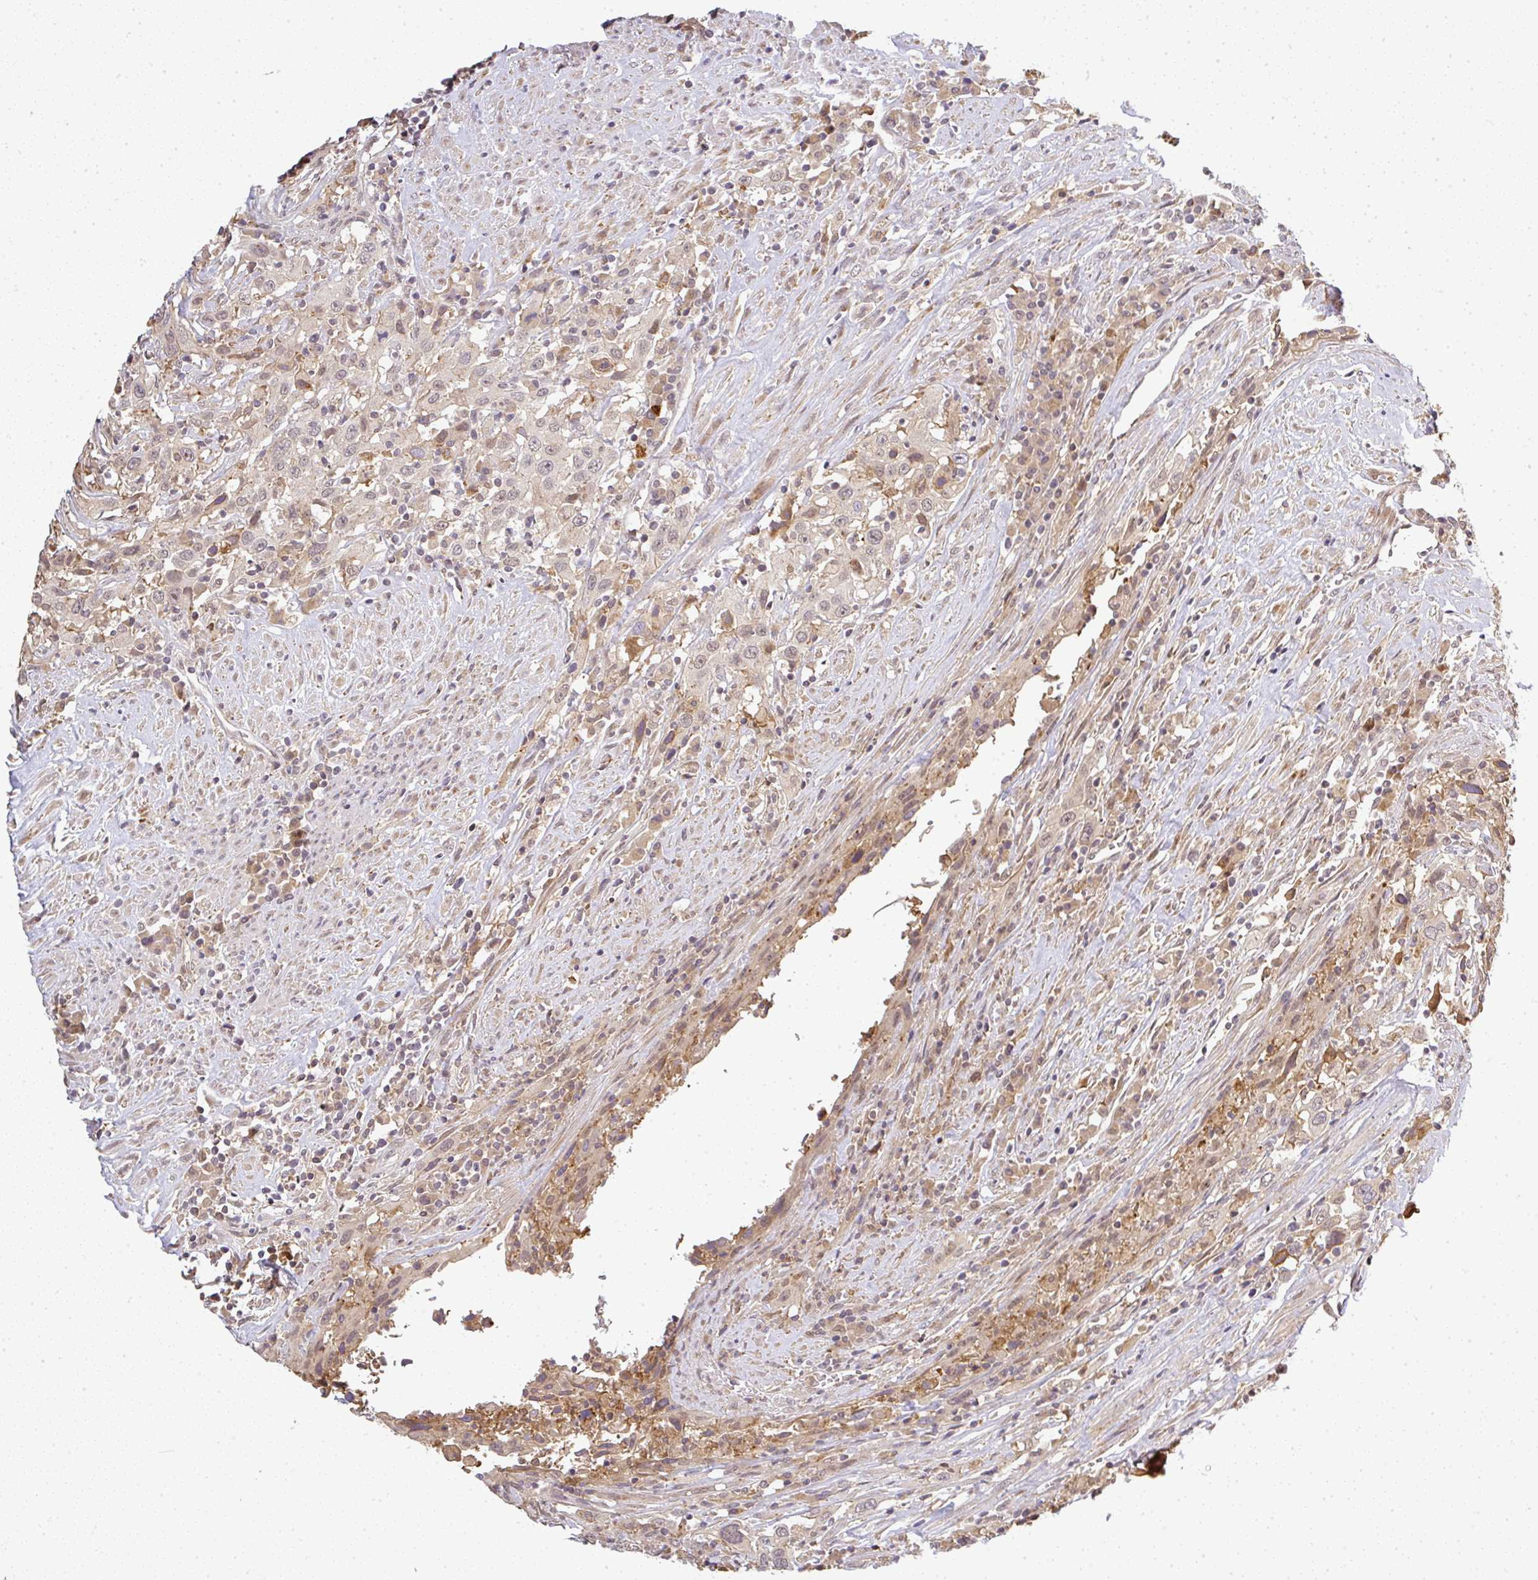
{"staining": {"intensity": "weak", "quantity": "<25%", "location": "cytoplasmic/membranous"}, "tissue": "urothelial cancer", "cell_type": "Tumor cells", "image_type": "cancer", "snomed": [{"axis": "morphology", "description": "Urothelial carcinoma, High grade"}, {"axis": "topography", "description": "Urinary bladder"}], "caption": "Histopathology image shows no significant protein expression in tumor cells of urothelial cancer. (DAB IHC with hematoxylin counter stain).", "gene": "FAM153A", "patient": {"sex": "male", "age": 61}}